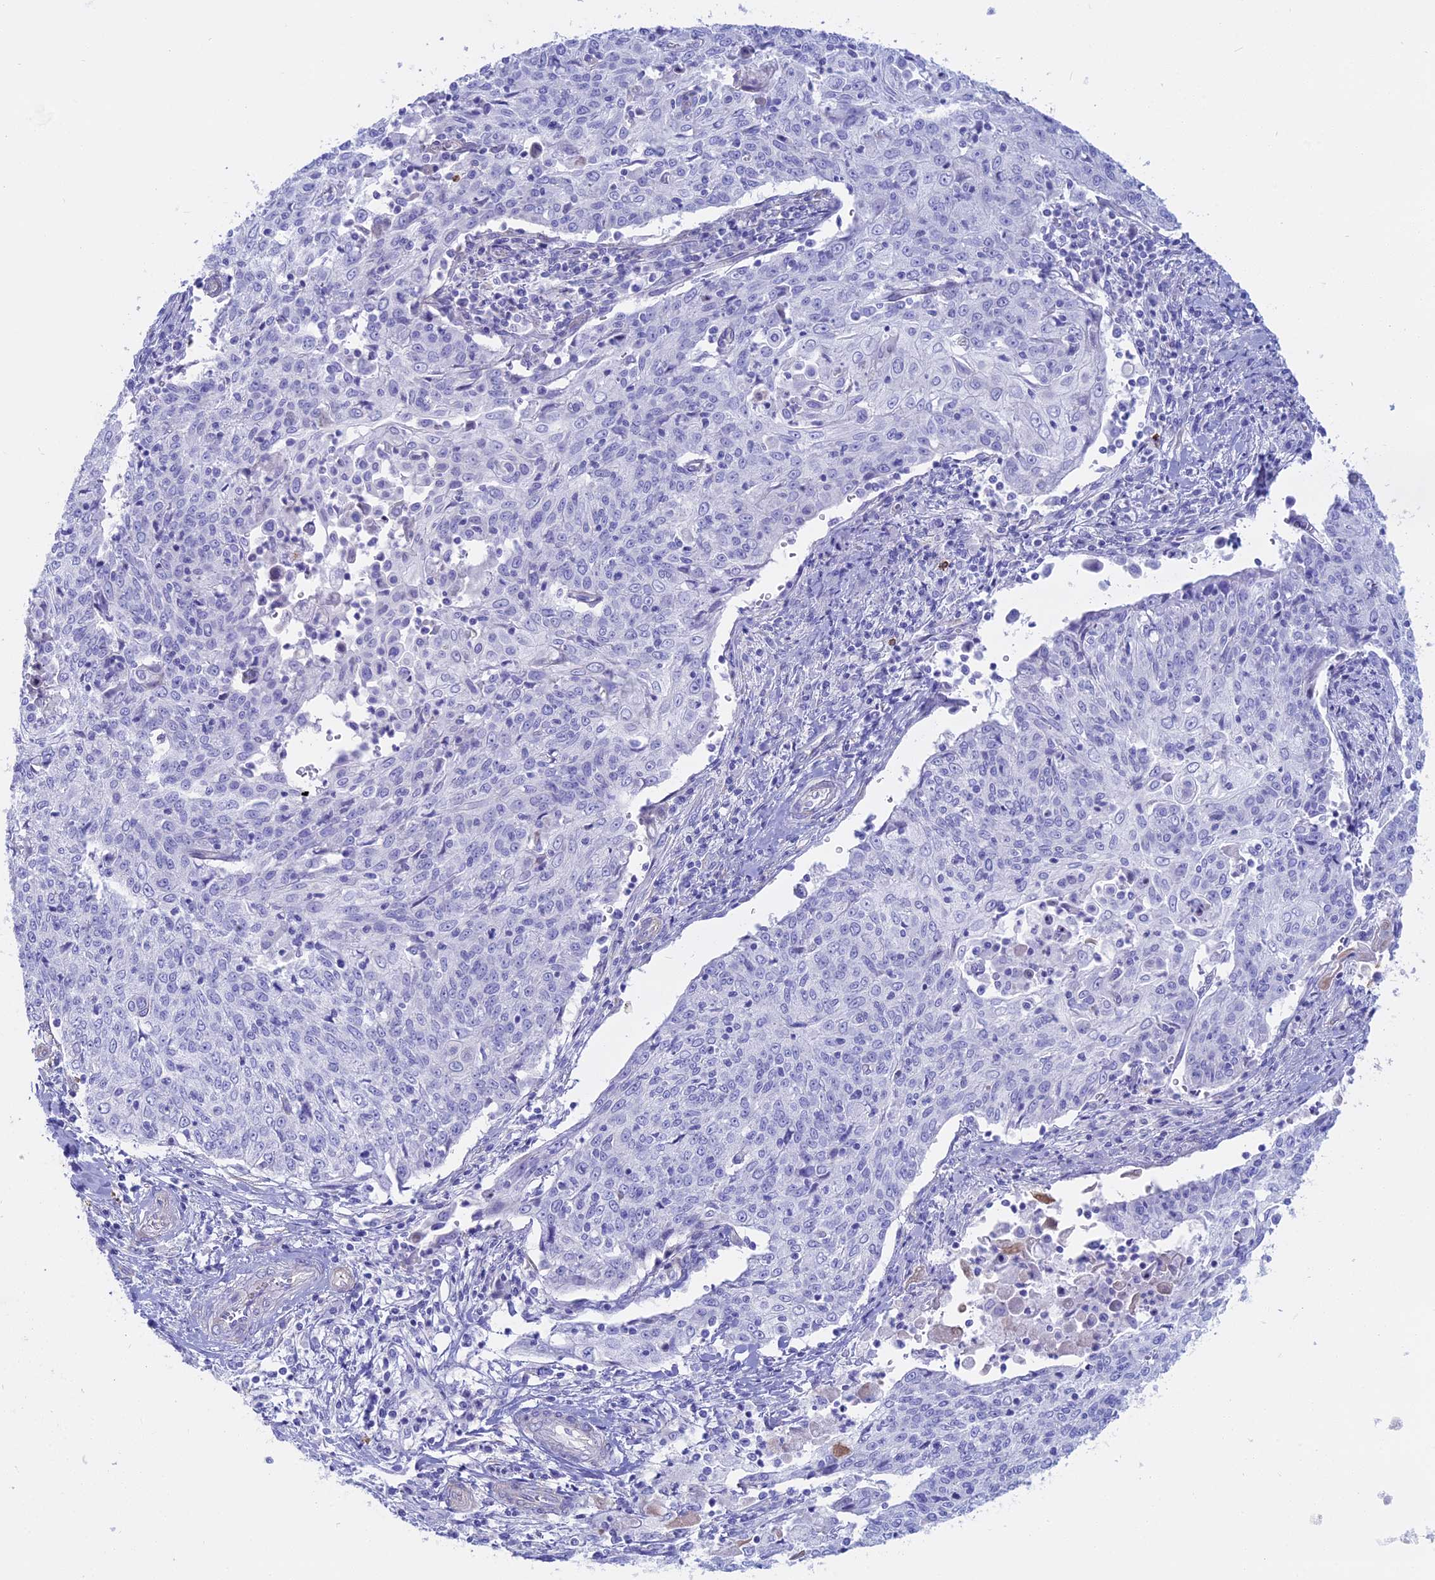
{"staining": {"intensity": "negative", "quantity": "none", "location": "none"}, "tissue": "cervical cancer", "cell_type": "Tumor cells", "image_type": "cancer", "snomed": [{"axis": "morphology", "description": "Squamous cell carcinoma, NOS"}, {"axis": "topography", "description": "Cervix"}], "caption": "Protein analysis of cervical squamous cell carcinoma exhibits no significant expression in tumor cells.", "gene": "OR2AE1", "patient": {"sex": "female", "age": 48}}